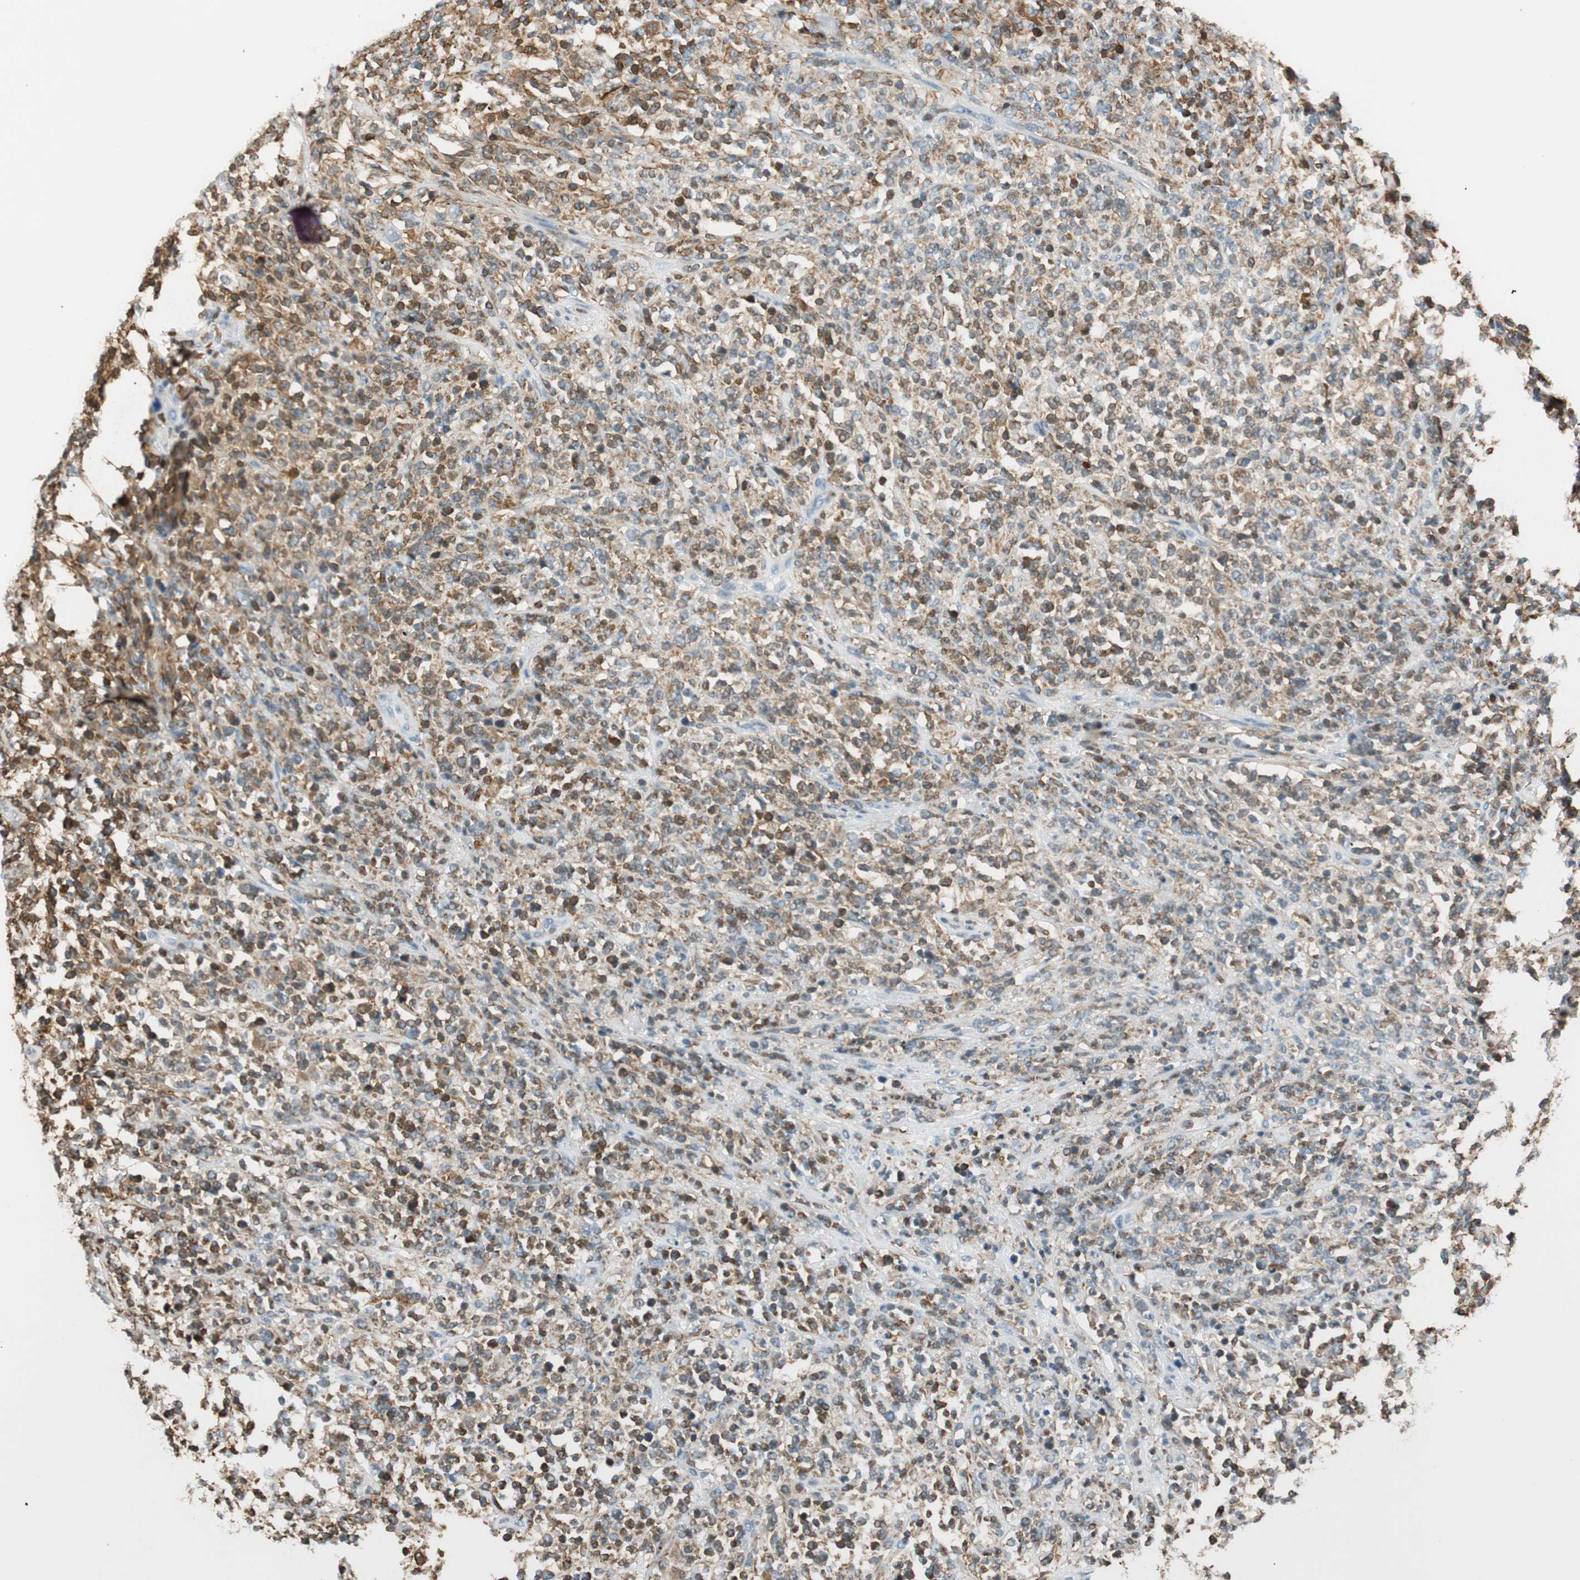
{"staining": {"intensity": "moderate", "quantity": ">75%", "location": "cytoplasmic/membranous"}, "tissue": "lymphoma", "cell_type": "Tumor cells", "image_type": "cancer", "snomed": [{"axis": "morphology", "description": "Malignant lymphoma, non-Hodgkin's type, High grade"}, {"axis": "topography", "description": "Soft tissue"}], "caption": "A histopathology image showing moderate cytoplasmic/membranous staining in approximately >75% of tumor cells in lymphoma, as visualized by brown immunohistochemical staining.", "gene": "HPGD", "patient": {"sex": "male", "age": 18}}